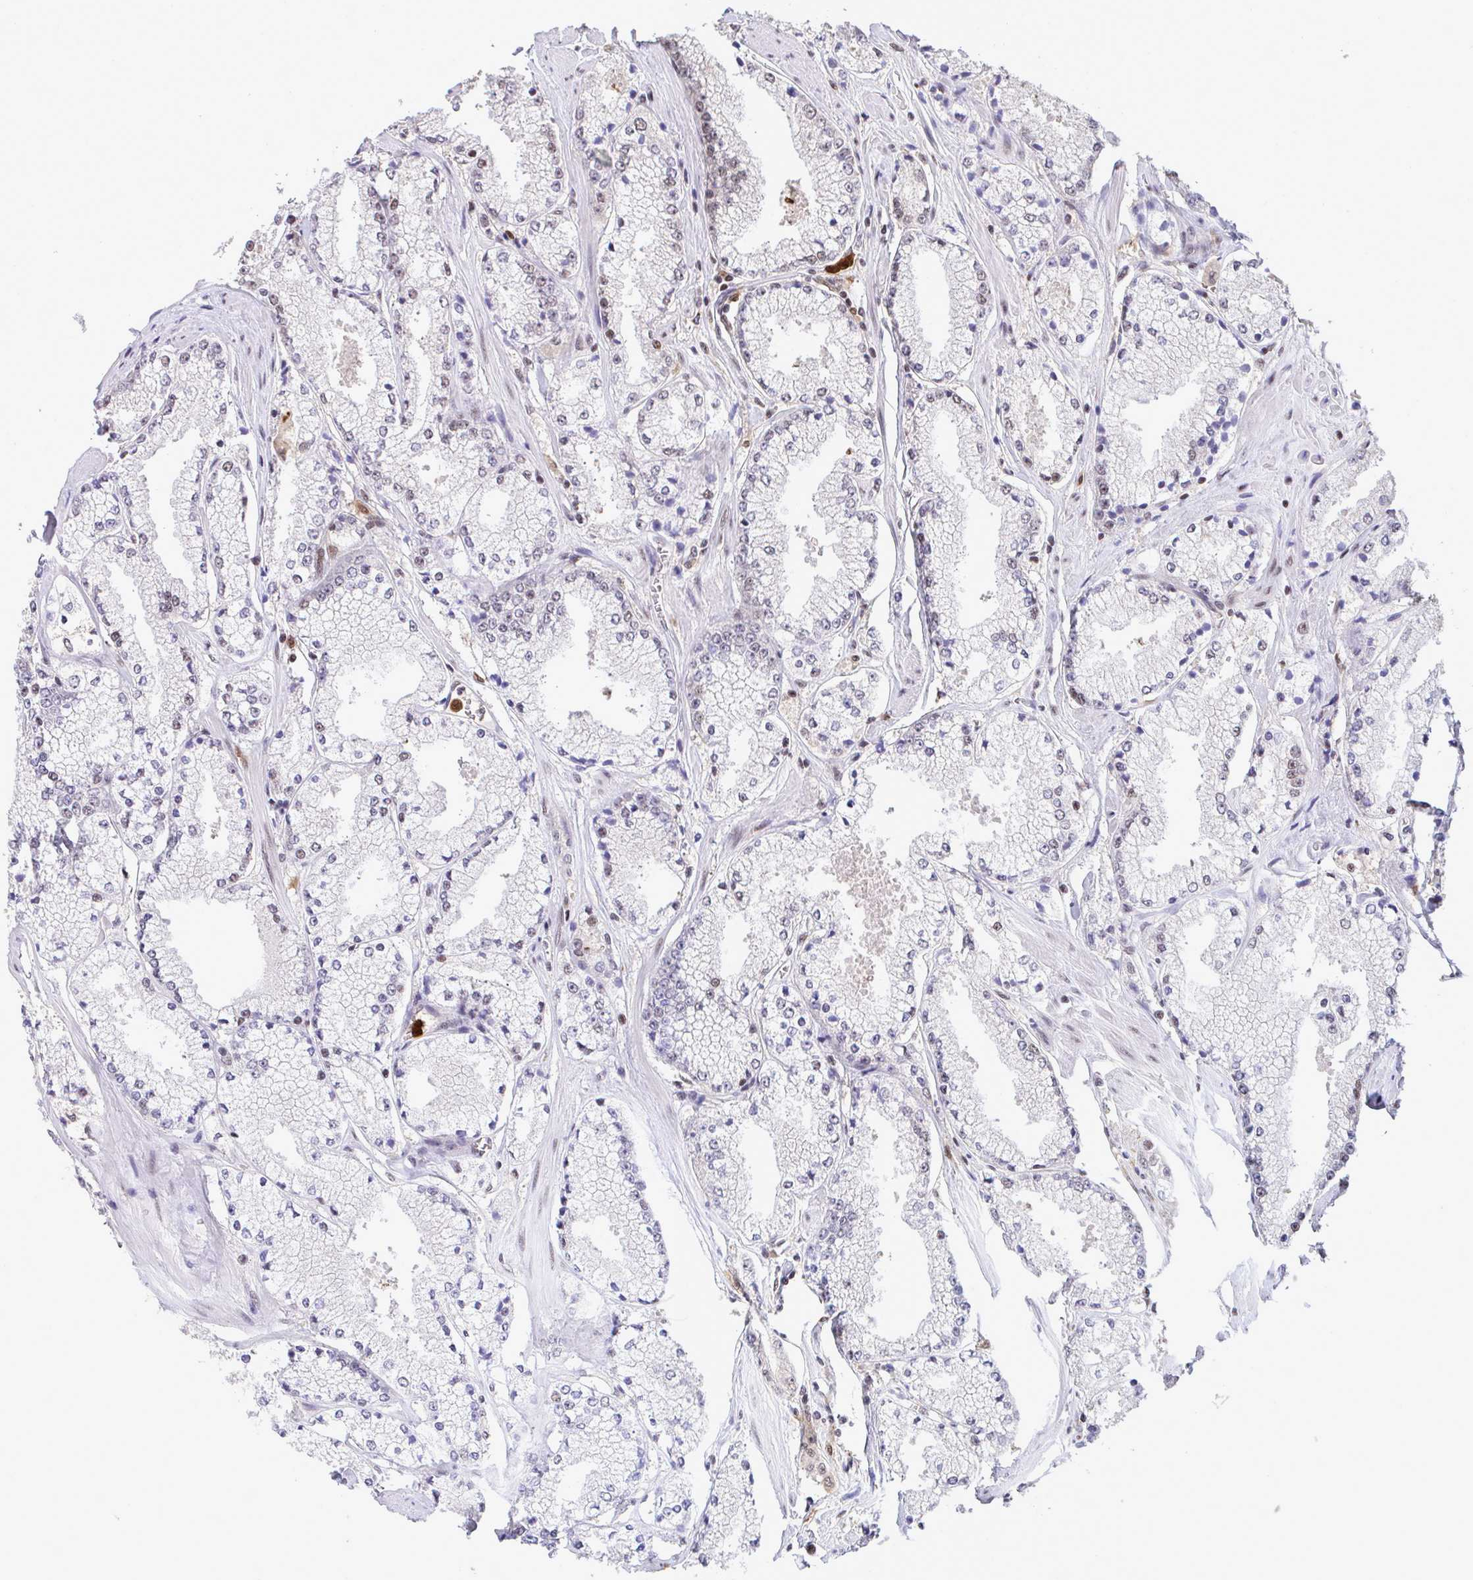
{"staining": {"intensity": "negative", "quantity": "none", "location": "none"}, "tissue": "prostate cancer", "cell_type": "Tumor cells", "image_type": "cancer", "snomed": [{"axis": "morphology", "description": "Adenocarcinoma, High grade"}, {"axis": "topography", "description": "Prostate"}], "caption": "Tumor cells are negative for brown protein staining in prostate cancer (adenocarcinoma (high-grade)). (DAB IHC, high magnification).", "gene": "OR6K3", "patient": {"sex": "male", "age": 63}}